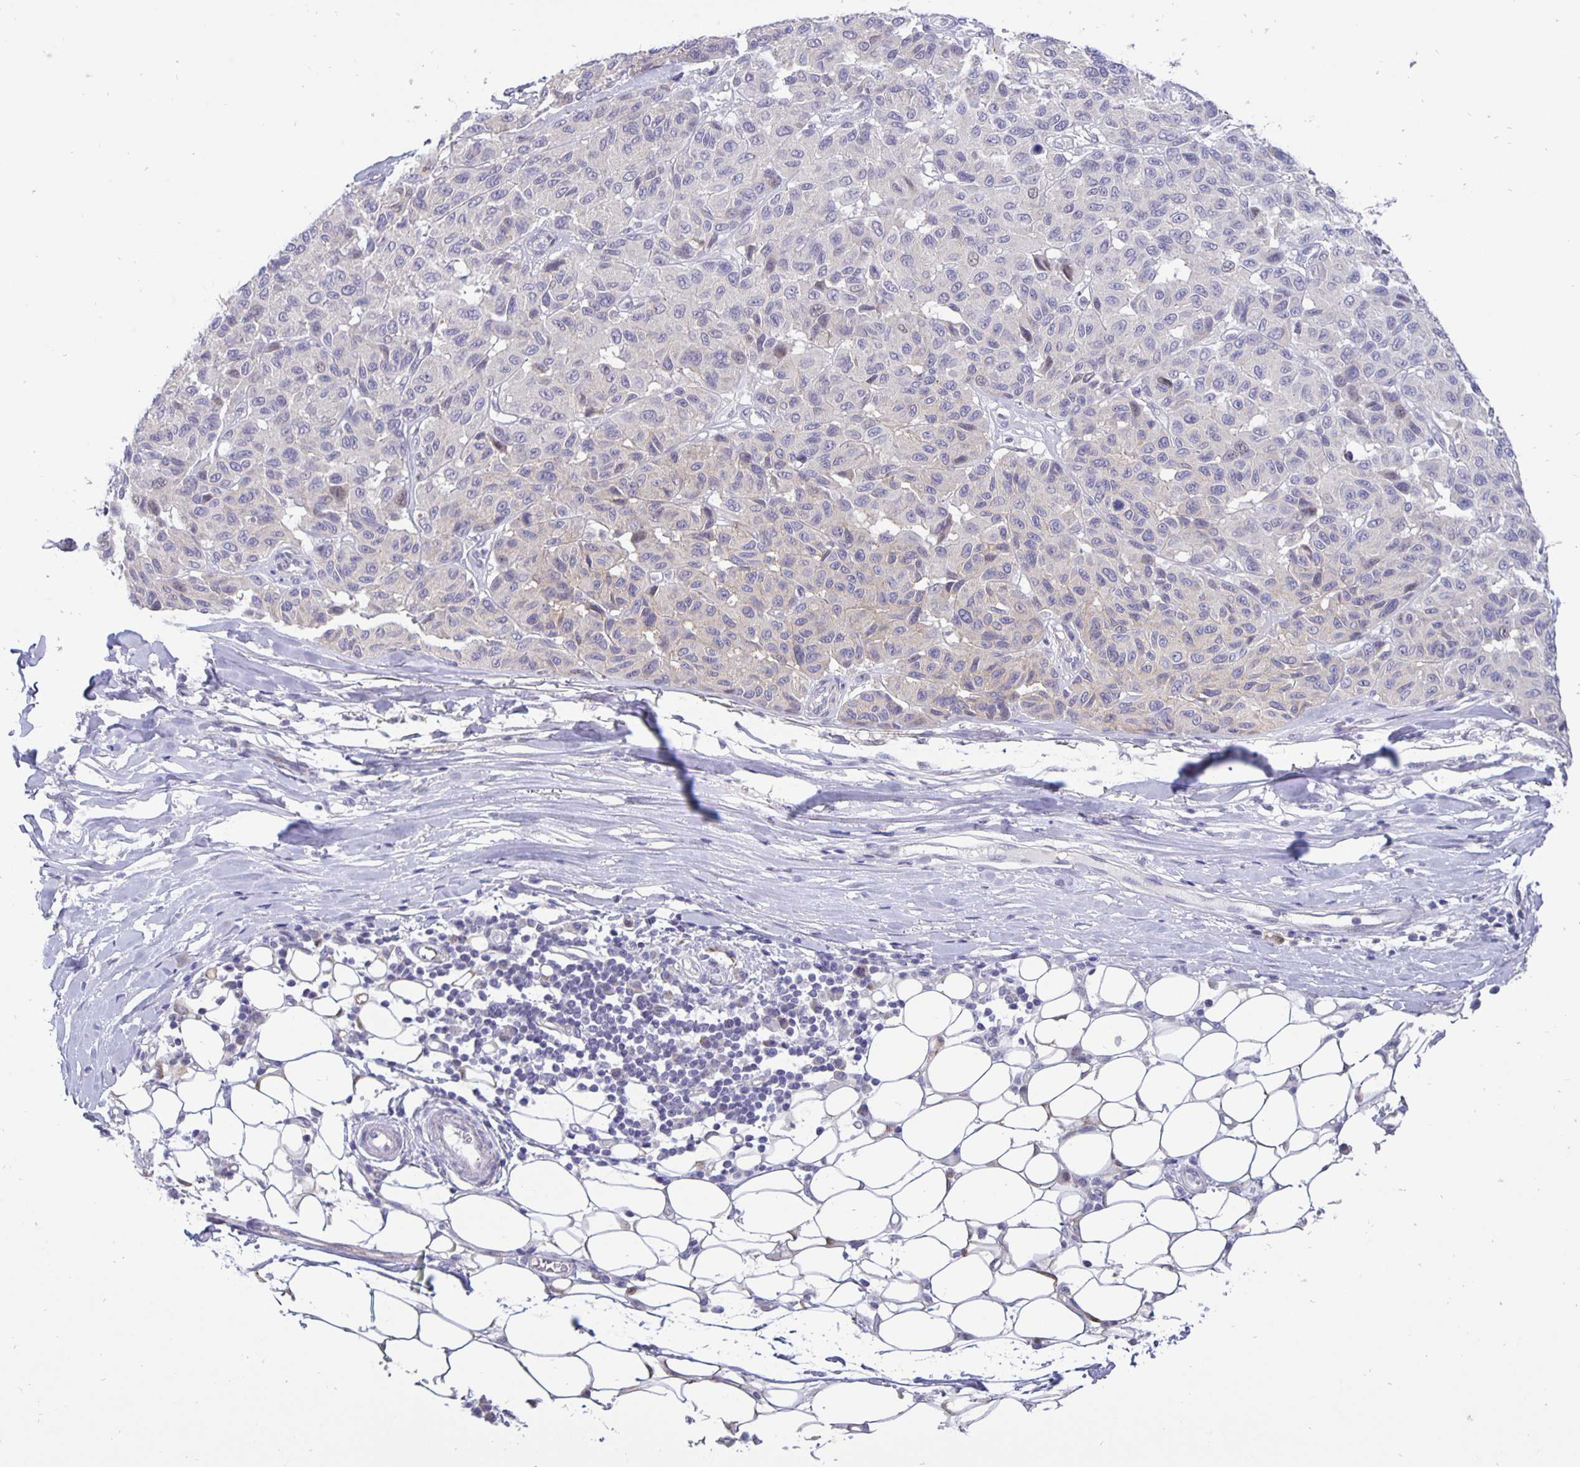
{"staining": {"intensity": "negative", "quantity": "none", "location": "none"}, "tissue": "melanoma", "cell_type": "Tumor cells", "image_type": "cancer", "snomed": [{"axis": "morphology", "description": "Malignant melanoma, NOS"}, {"axis": "topography", "description": "Skin"}], "caption": "Tumor cells are negative for protein expression in human malignant melanoma.", "gene": "ERBB2", "patient": {"sex": "female", "age": 66}}